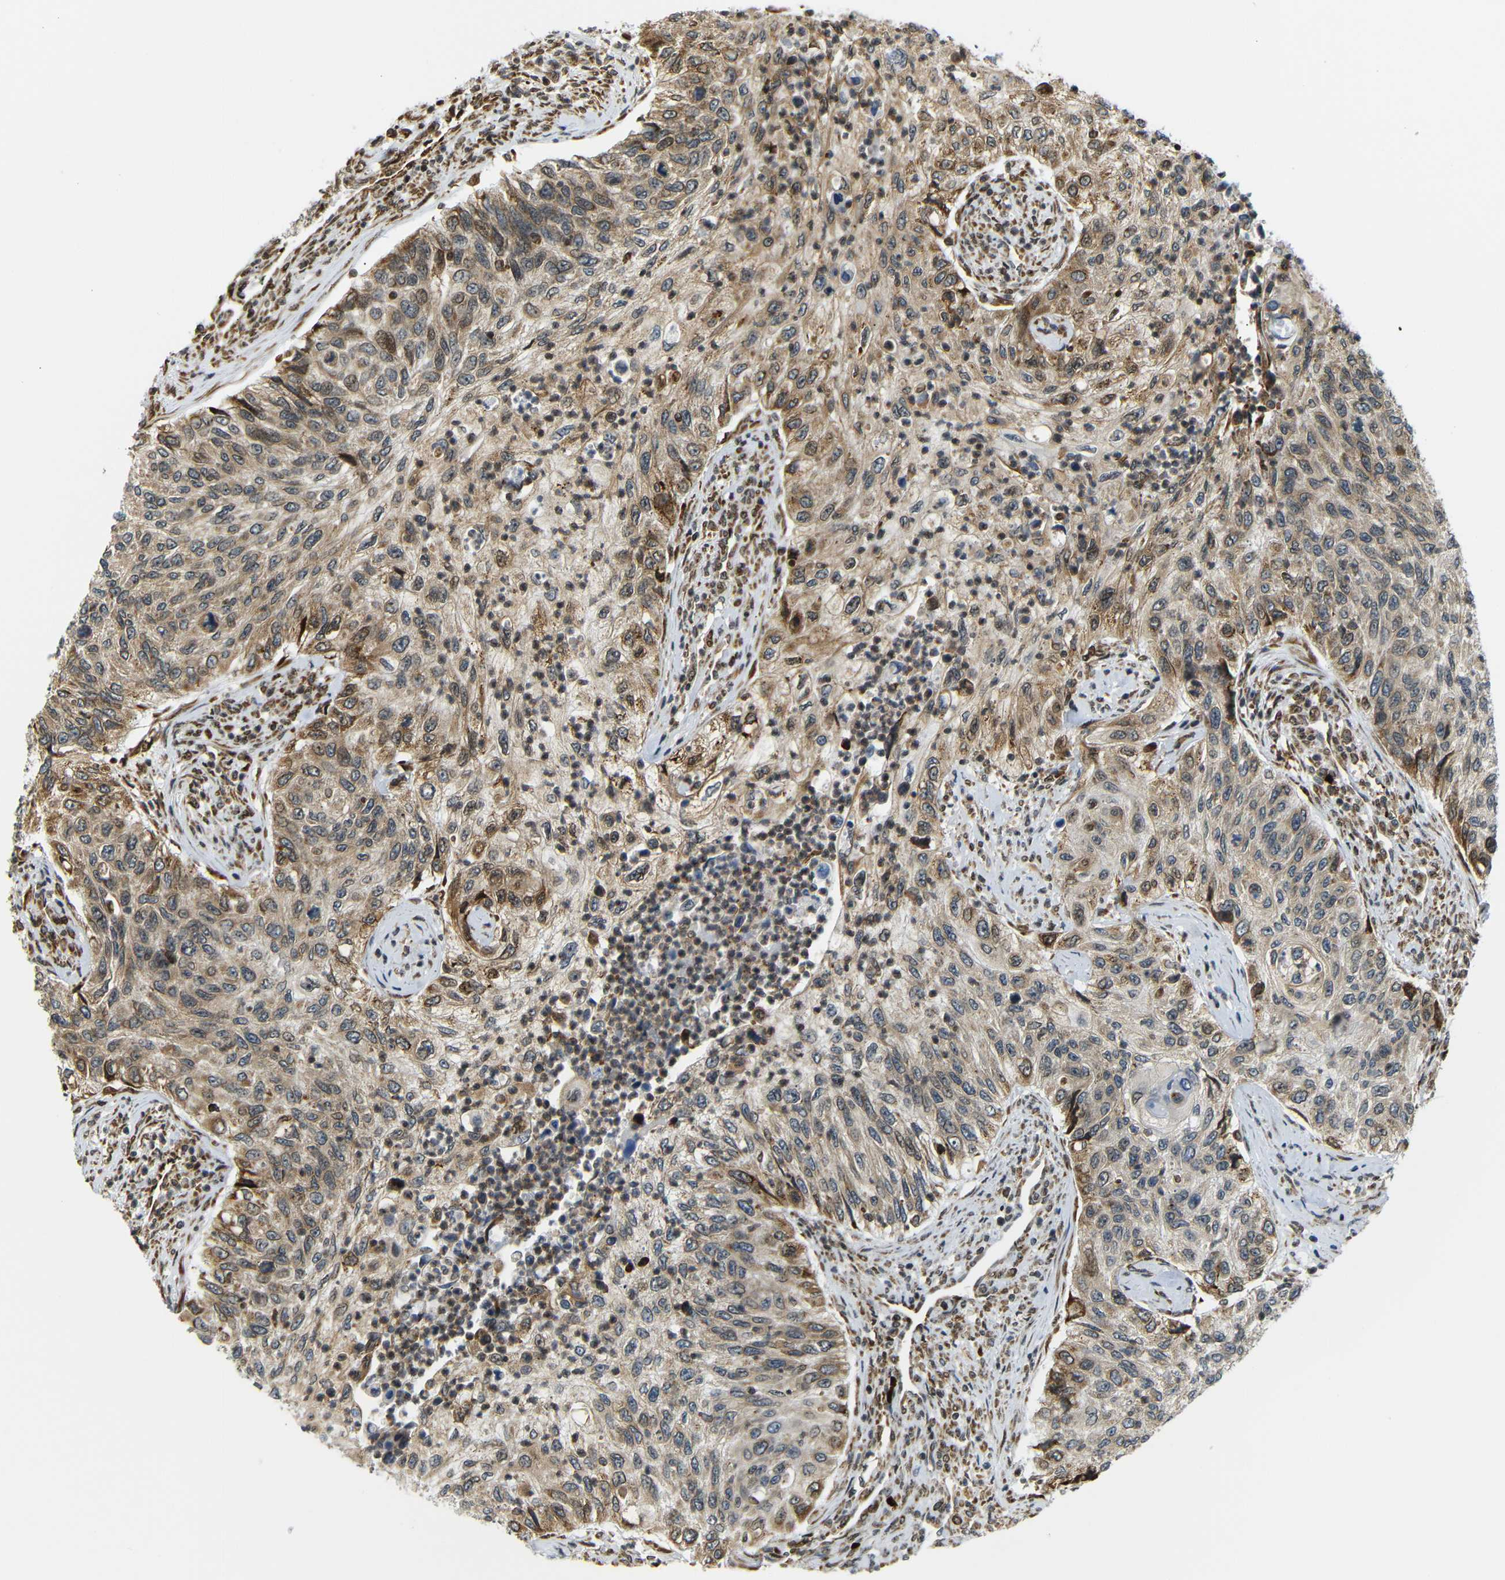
{"staining": {"intensity": "moderate", "quantity": ">75%", "location": "cytoplasmic/membranous"}, "tissue": "urothelial cancer", "cell_type": "Tumor cells", "image_type": "cancer", "snomed": [{"axis": "morphology", "description": "Urothelial carcinoma, High grade"}, {"axis": "topography", "description": "Urinary bladder"}], "caption": "DAB (3,3'-diaminobenzidine) immunohistochemical staining of human urothelial carcinoma (high-grade) shows moderate cytoplasmic/membranous protein staining in approximately >75% of tumor cells.", "gene": "SPCS2", "patient": {"sex": "female", "age": 60}}